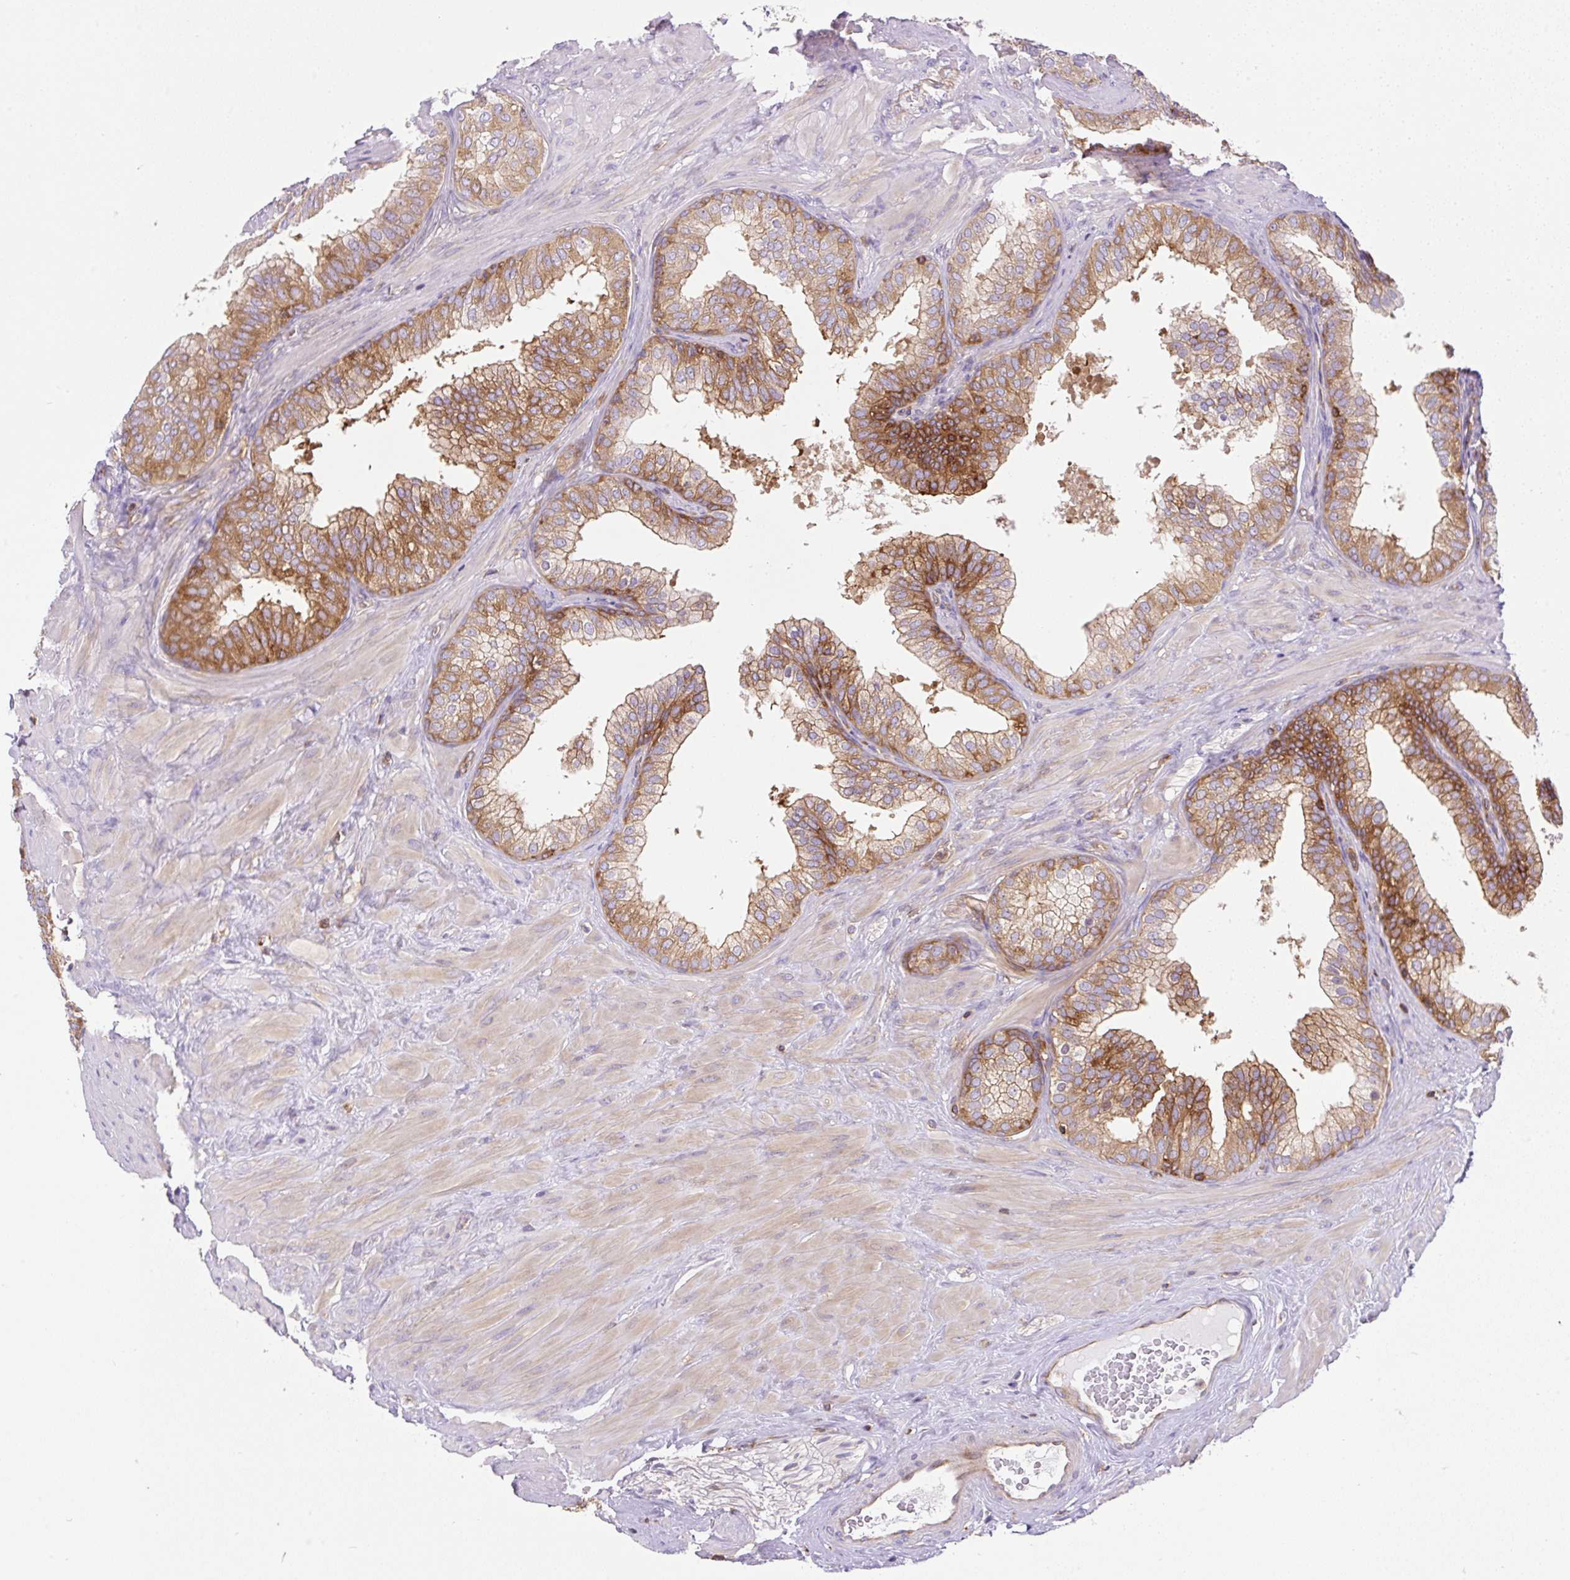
{"staining": {"intensity": "moderate", "quantity": ">75%", "location": "cytoplasmic/membranous"}, "tissue": "prostate", "cell_type": "Glandular cells", "image_type": "normal", "snomed": [{"axis": "morphology", "description": "Normal tissue, NOS"}, {"axis": "topography", "description": "Prostate"}], "caption": "This micrograph exhibits IHC staining of benign human prostate, with medium moderate cytoplasmic/membranous staining in approximately >75% of glandular cells.", "gene": "DNM2", "patient": {"sex": "male", "age": 60}}